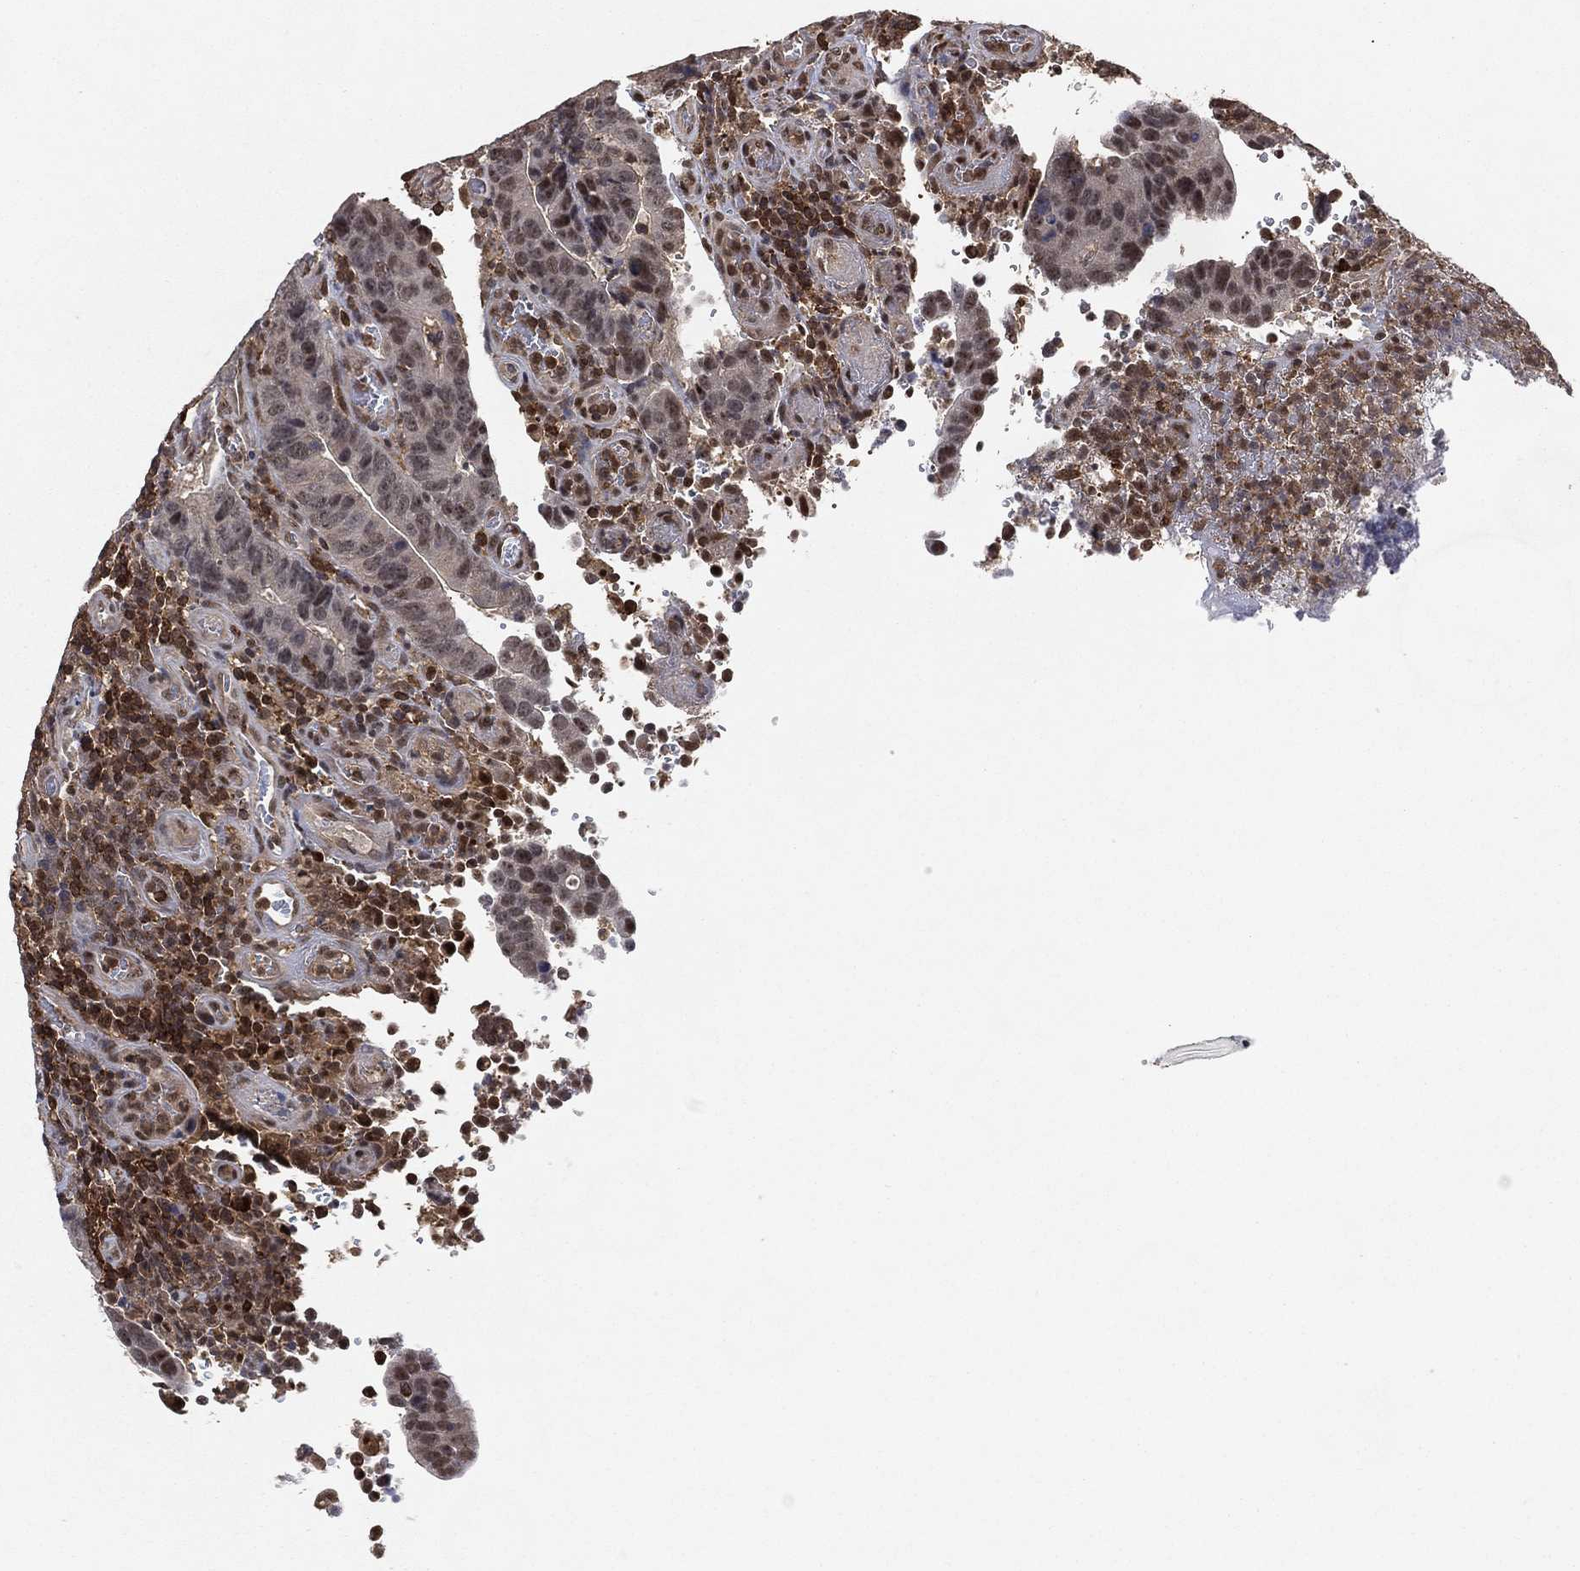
{"staining": {"intensity": "negative", "quantity": "none", "location": "none"}, "tissue": "colorectal cancer", "cell_type": "Tumor cells", "image_type": "cancer", "snomed": [{"axis": "morphology", "description": "Adenocarcinoma, NOS"}, {"axis": "topography", "description": "Colon"}], "caption": "Colorectal cancer stained for a protein using IHC demonstrates no staining tumor cells.", "gene": "WDR26", "patient": {"sex": "female", "age": 56}}